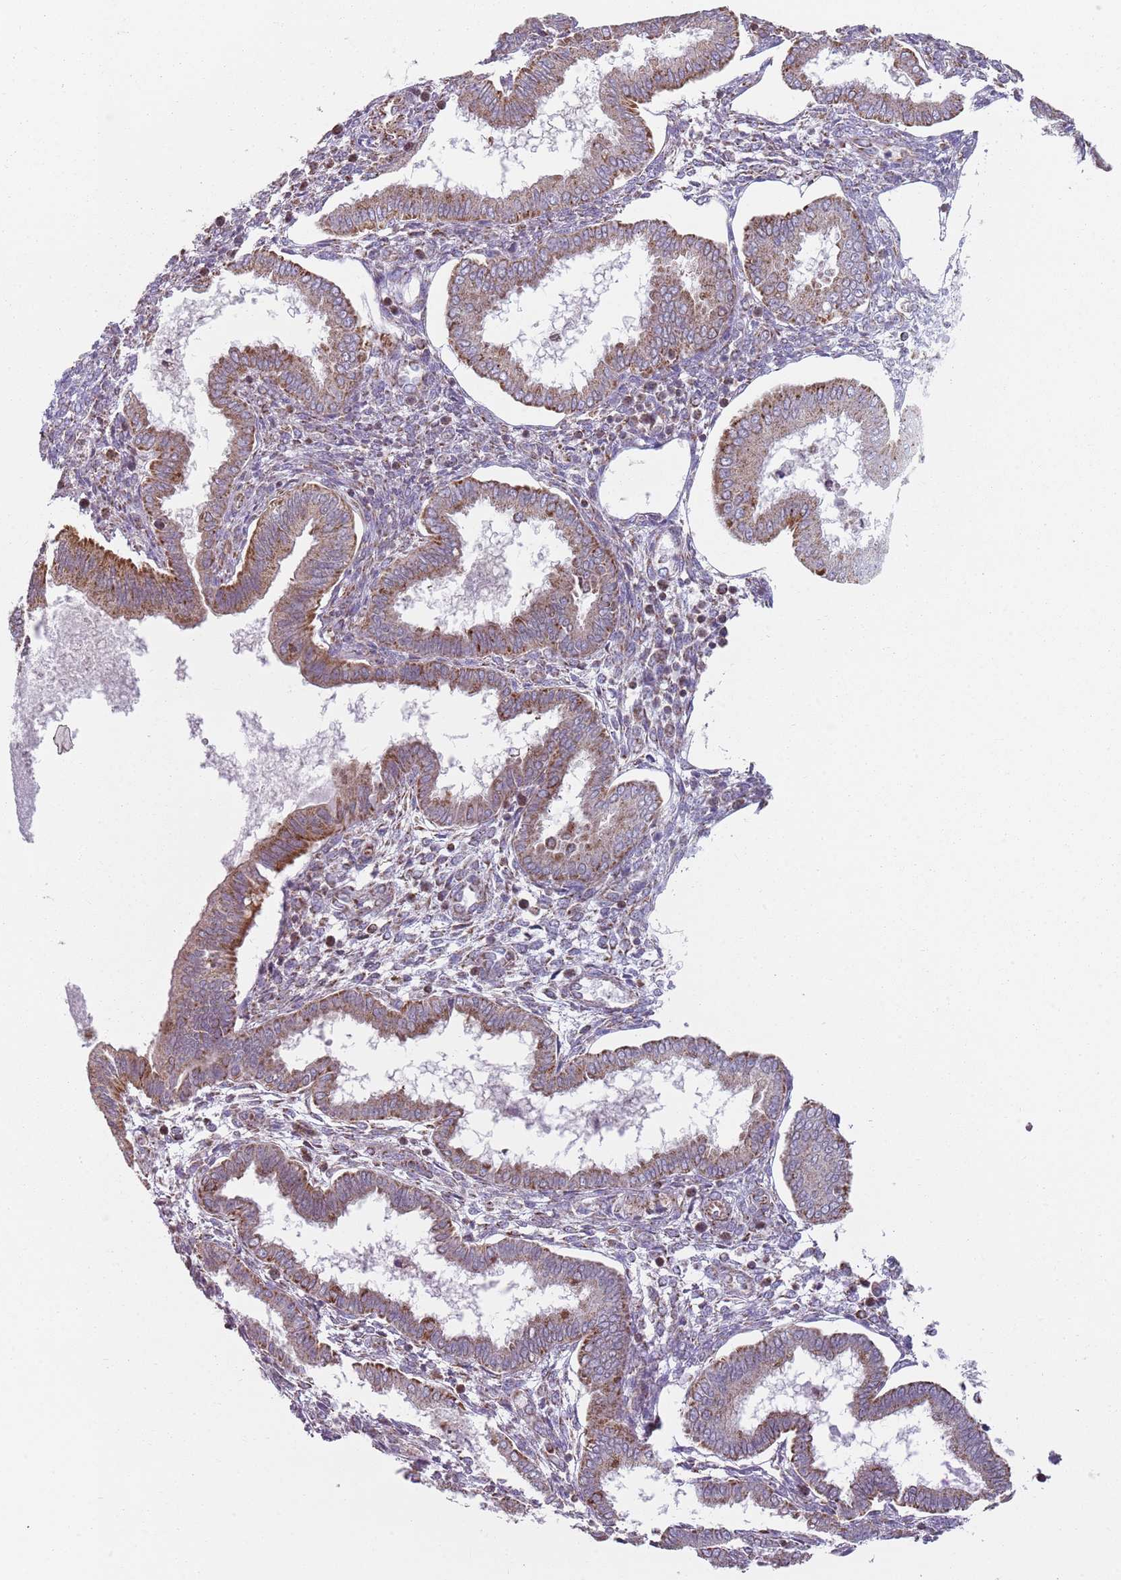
{"staining": {"intensity": "weak", "quantity": "<25%", "location": "cytoplasmic/membranous"}, "tissue": "endometrium", "cell_type": "Cells in endometrial stroma", "image_type": "normal", "snomed": [{"axis": "morphology", "description": "Normal tissue, NOS"}, {"axis": "topography", "description": "Endometrium"}], "caption": "Photomicrograph shows no protein positivity in cells in endometrial stroma of normal endometrium.", "gene": "GAS8", "patient": {"sex": "female", "age": 24}}